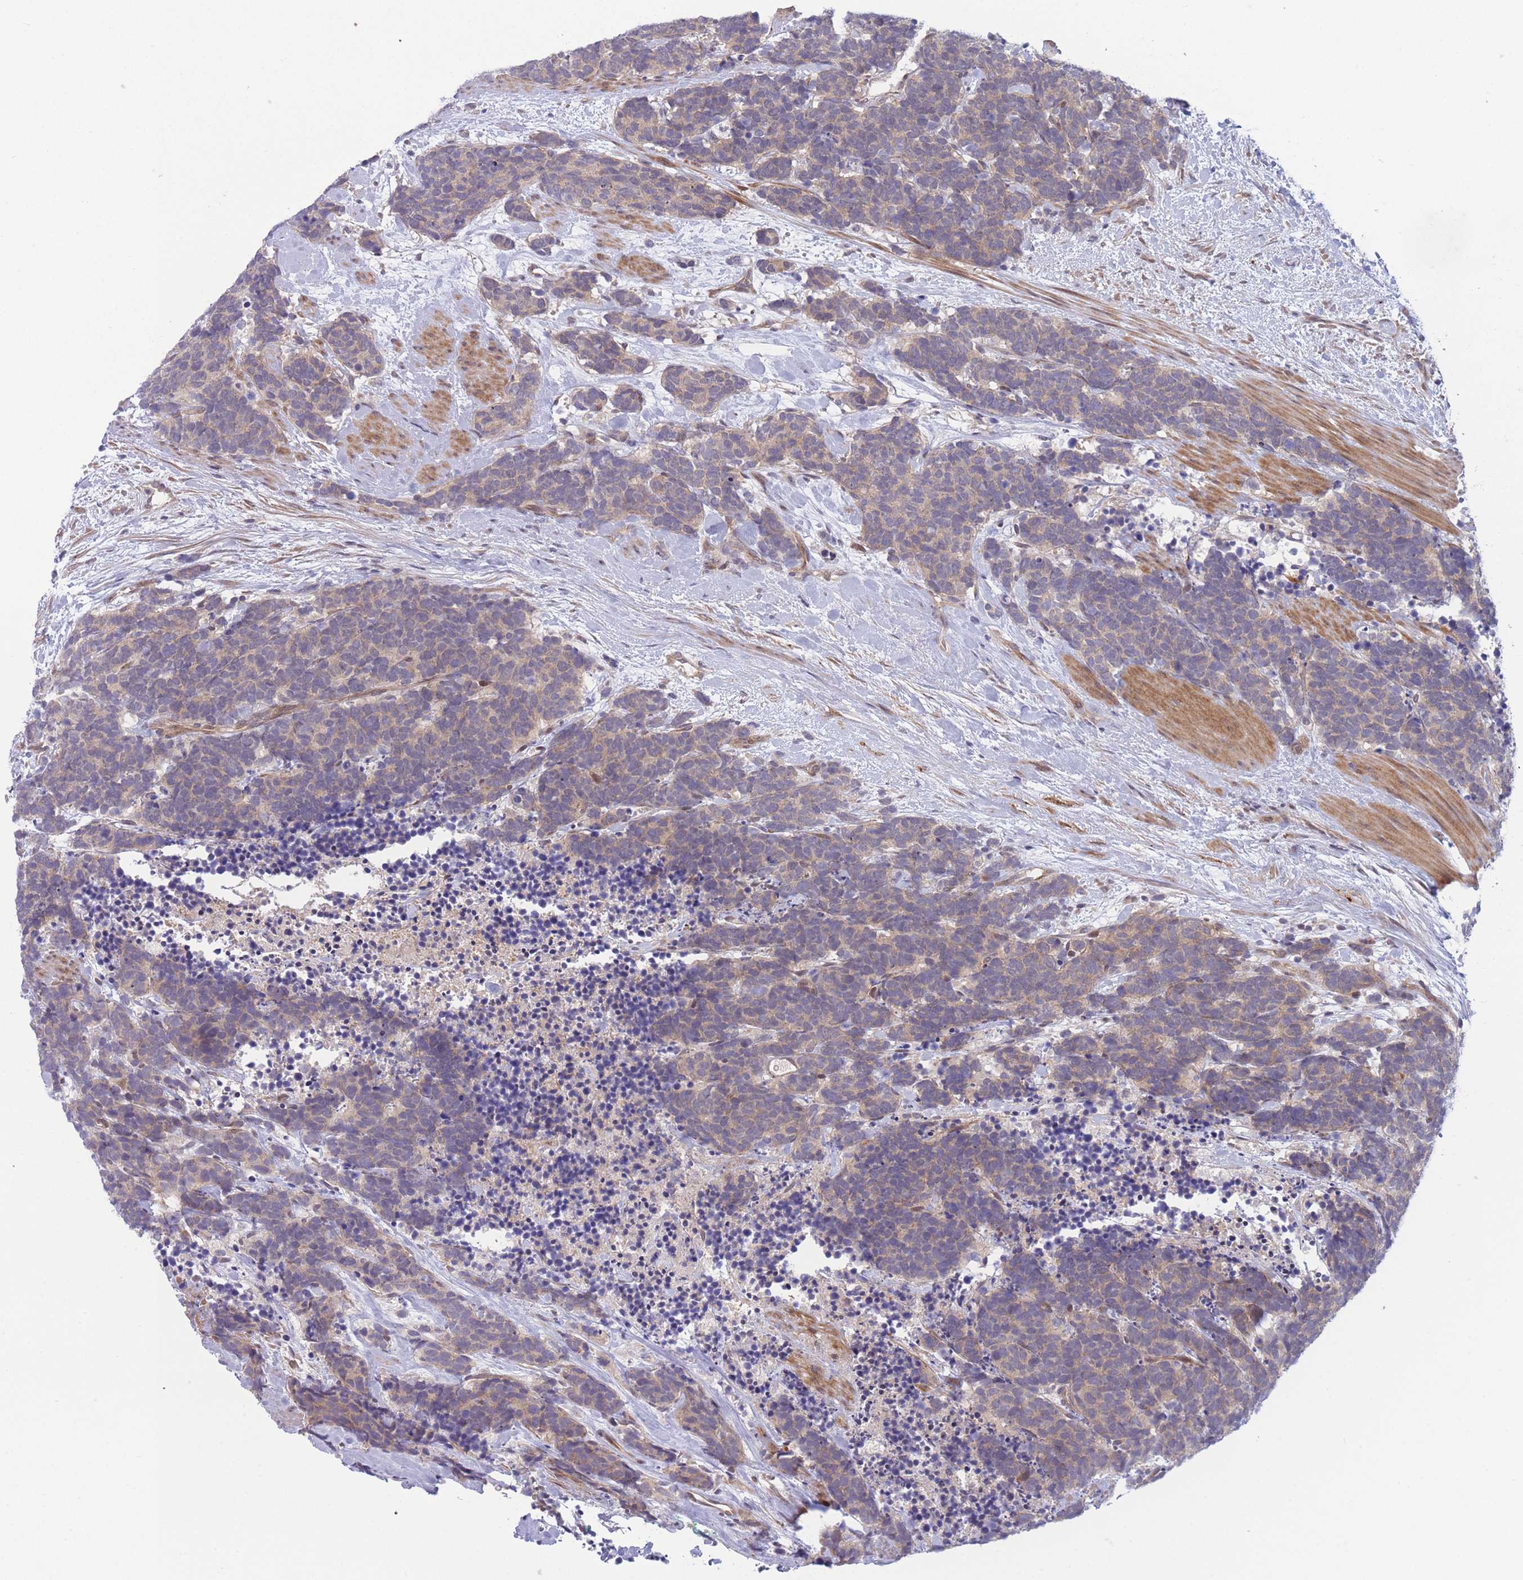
{"staining": {"intensity": "weak", "quantity": ">75%", "location": "cytoplasmic/membranous"}, "tissue": "carcinoid", "cell_type": "Tumor cells", "image_type": "cancer", "snomed": [{"axis": "morphology", "description": "Carcinoma, NOS"}, {"axis": "morphology", "description": "Carcinoid, malignant, NOS"}, {"axis": "topography", "description": "Prostate"}], "caption": "About >75% of tumor cells in carcinoid show weak cytoplasmic/membranous protein expression as visualized by brown immunohistochemical staining.", "gene": "CDC25B", "patient": {"sex": "male", "age": 57}}